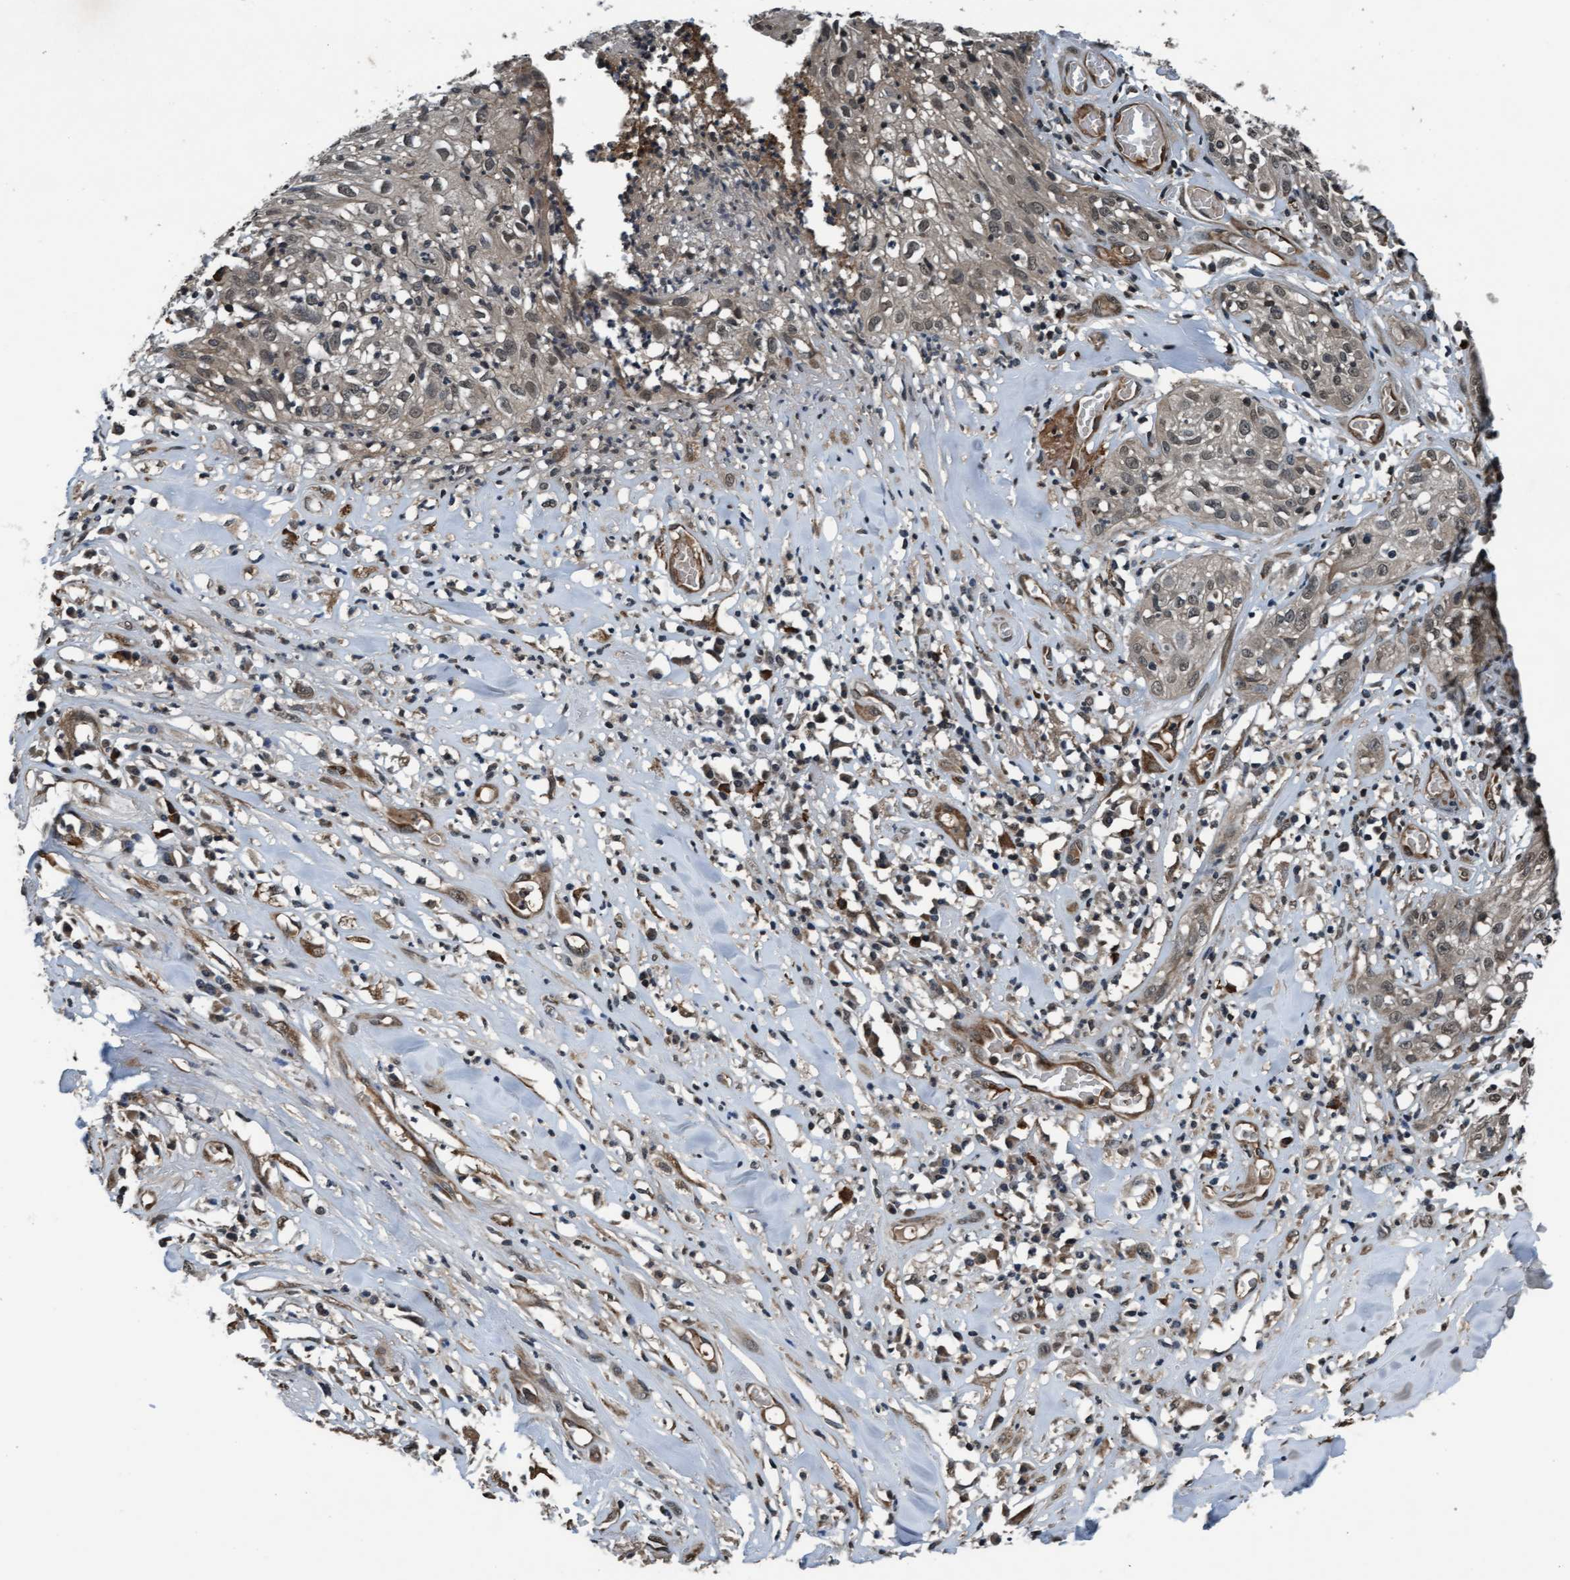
{"staining": {"intensity": "weak", "quantity": ">75%", "location": "cytoplasmic/membranous,nuclear"}, "tissue": "skin cancer", "cell_type": "Tumor cells", "image_type": "cancer", "snomed": [{"axis": "morphology", "description": "Squamous cell carcinoma, NOS"}, {"axis": "topography", "description": "Skin"}], "caption": "Brown immunohistochemical staining in human squamous cell carcinoma (skin) shows weak cytoplasmic/membranous and nuclear expression in approximately >75% of tumor cells.", "gene": "WASF1", "patient": {"sex": "male", "age": 65}}